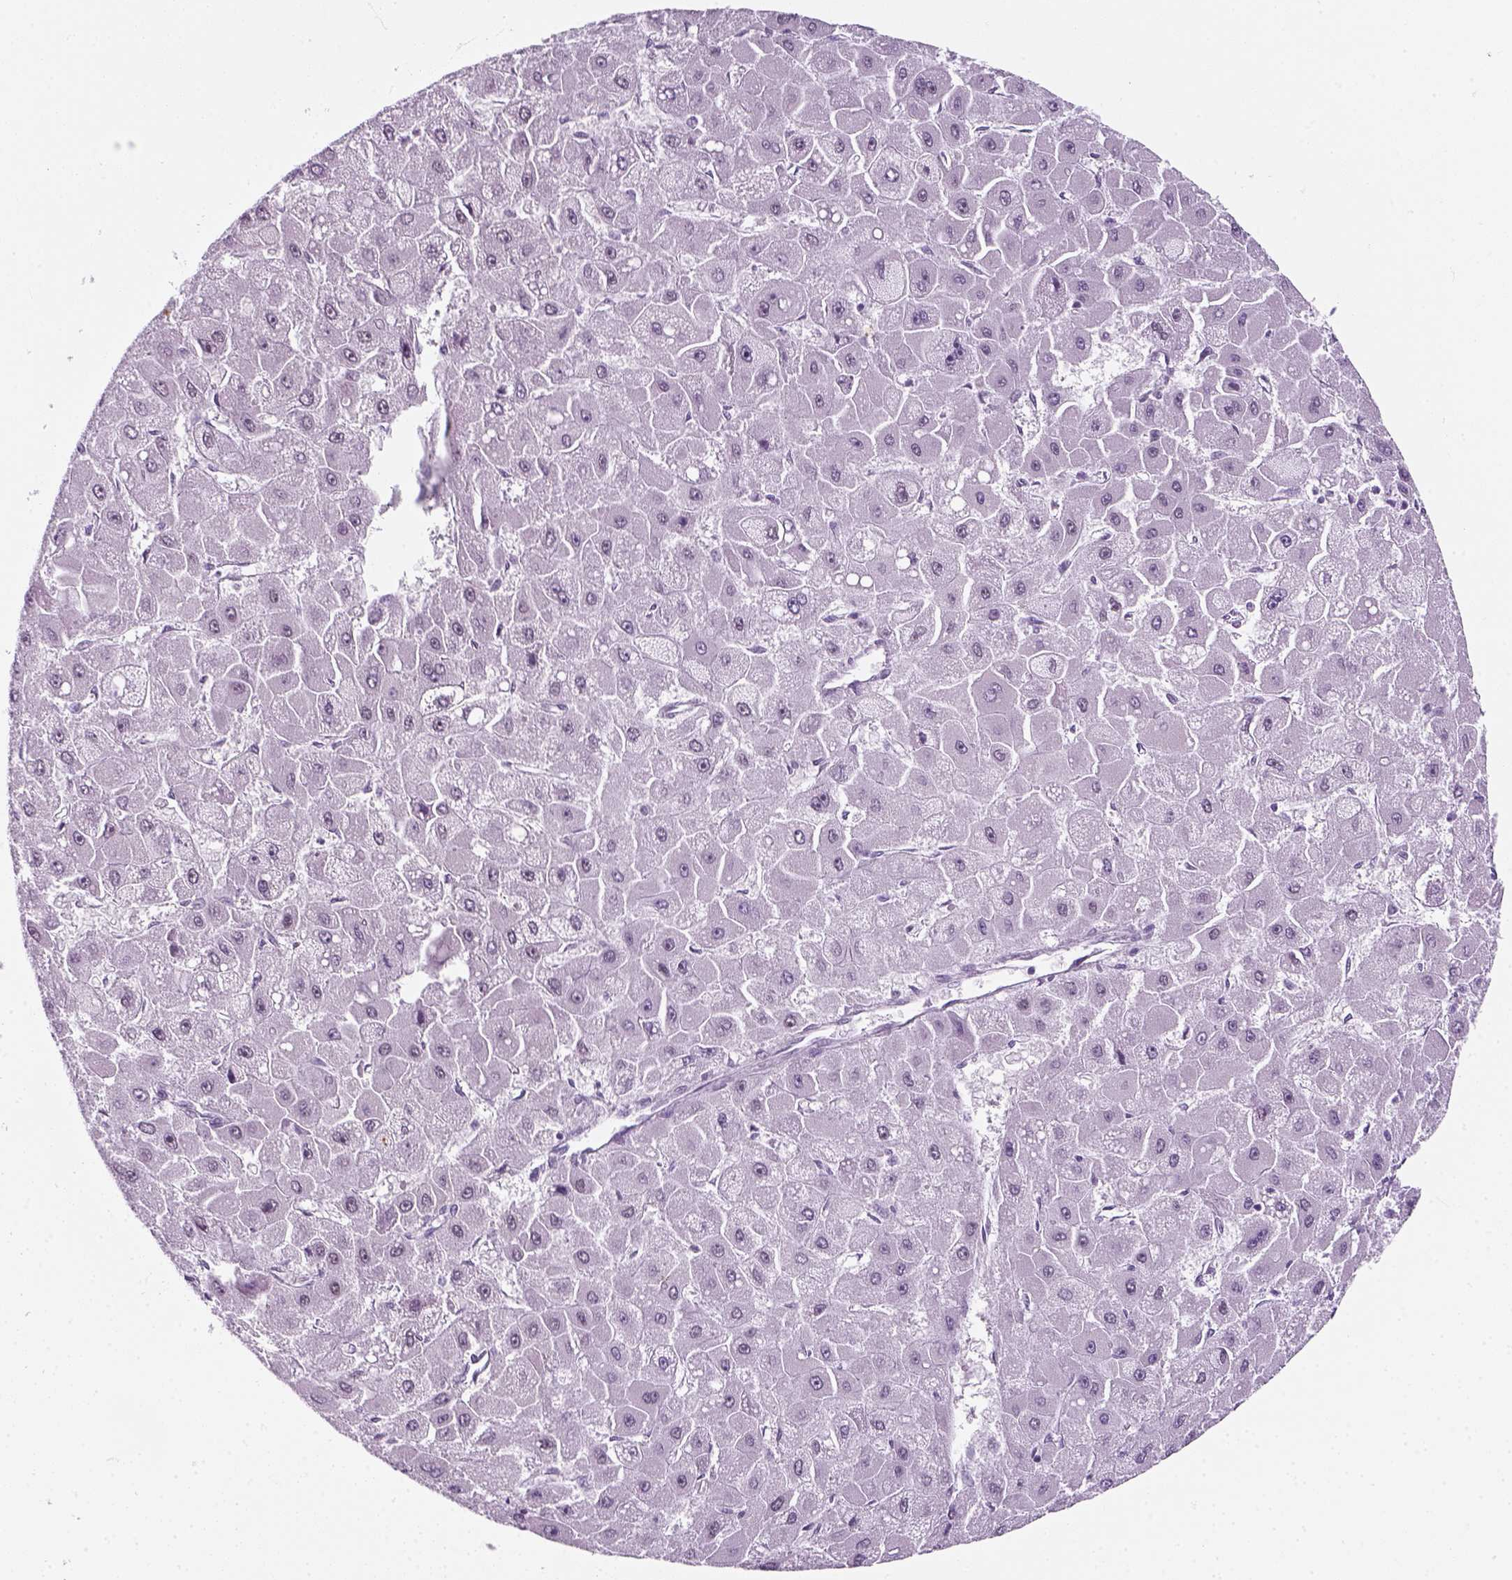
{"staining": {"intensity": "negative", "quantity": "none", "location": "none"}, "tissue": "liver cancer", "cell_type": "Tumor cells", "image_type": "cancer", "snomed": [{"axis": "morphology", "description": "Carcinoma, Hepatocellular, NOS"}, {"axis": "topography", "description": "Liver"}], "caption": "This is a image of IHC staining of liver hepatocellular carcinoma, which shows no positivity in tumor cells.", "gene": "ZNF865", "patient": {"sex": "female", "age": 25}}